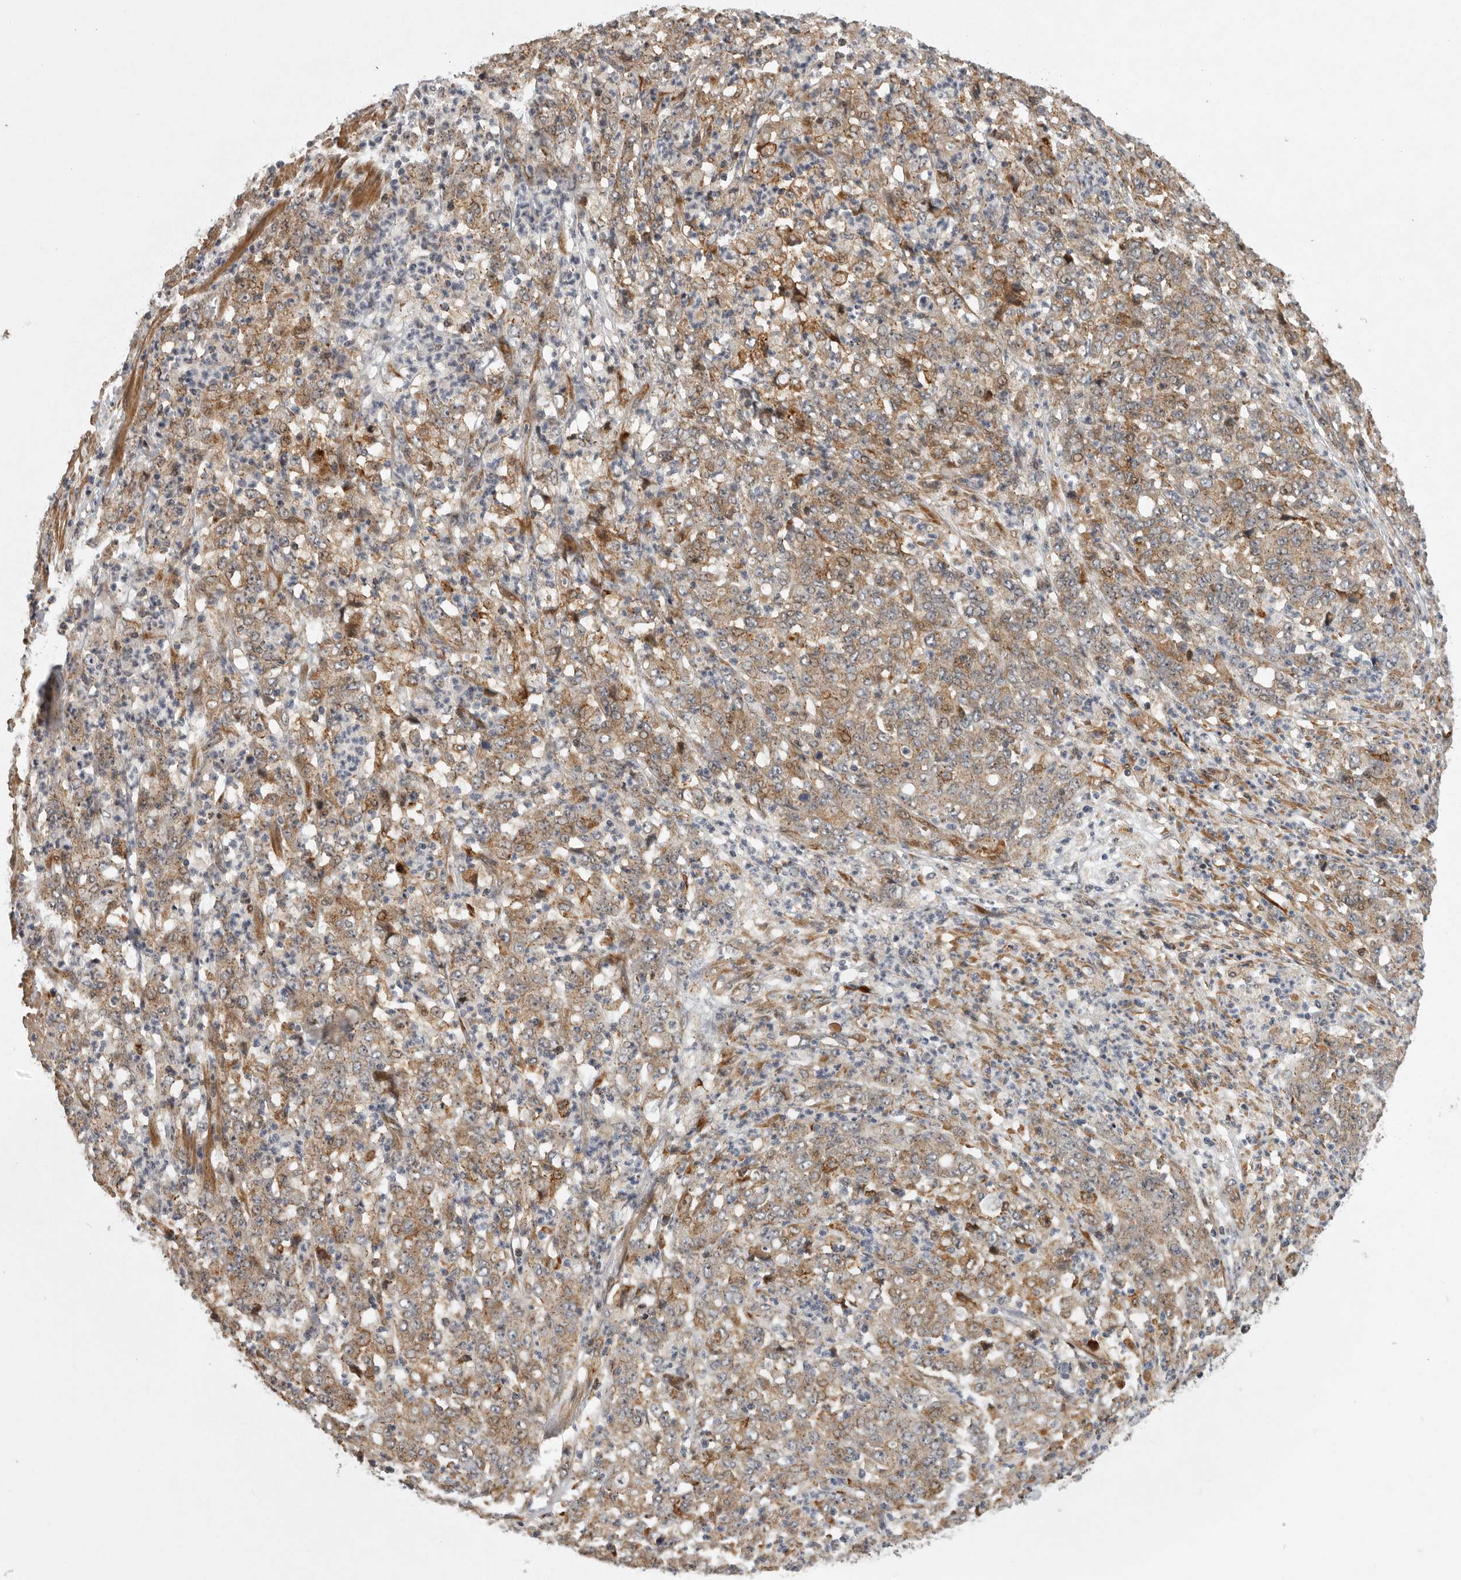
{"staining": {"intensity": "moderate", "quantity": ">75%", "location": "cytoplasmic/membranous"}, "tissue": "stomach cancer", "cell_type": "Tumor cells", "image_type": "cancer", "snomed": [{"axis": "morphology", "description": "Adenocarcinoma, NOS"}, {"axis": "topography", "description": "Stomach, lower"}], "caption": "This image exhibits immunohistochemistry (IHC) staining of human stomach adenocarcinoma, with medium moderate cytoplasmic/membranous expression in about >75% of tumor cells.", "gene": "MPDZ", "patient": {"sex": "female", "age": 71}}